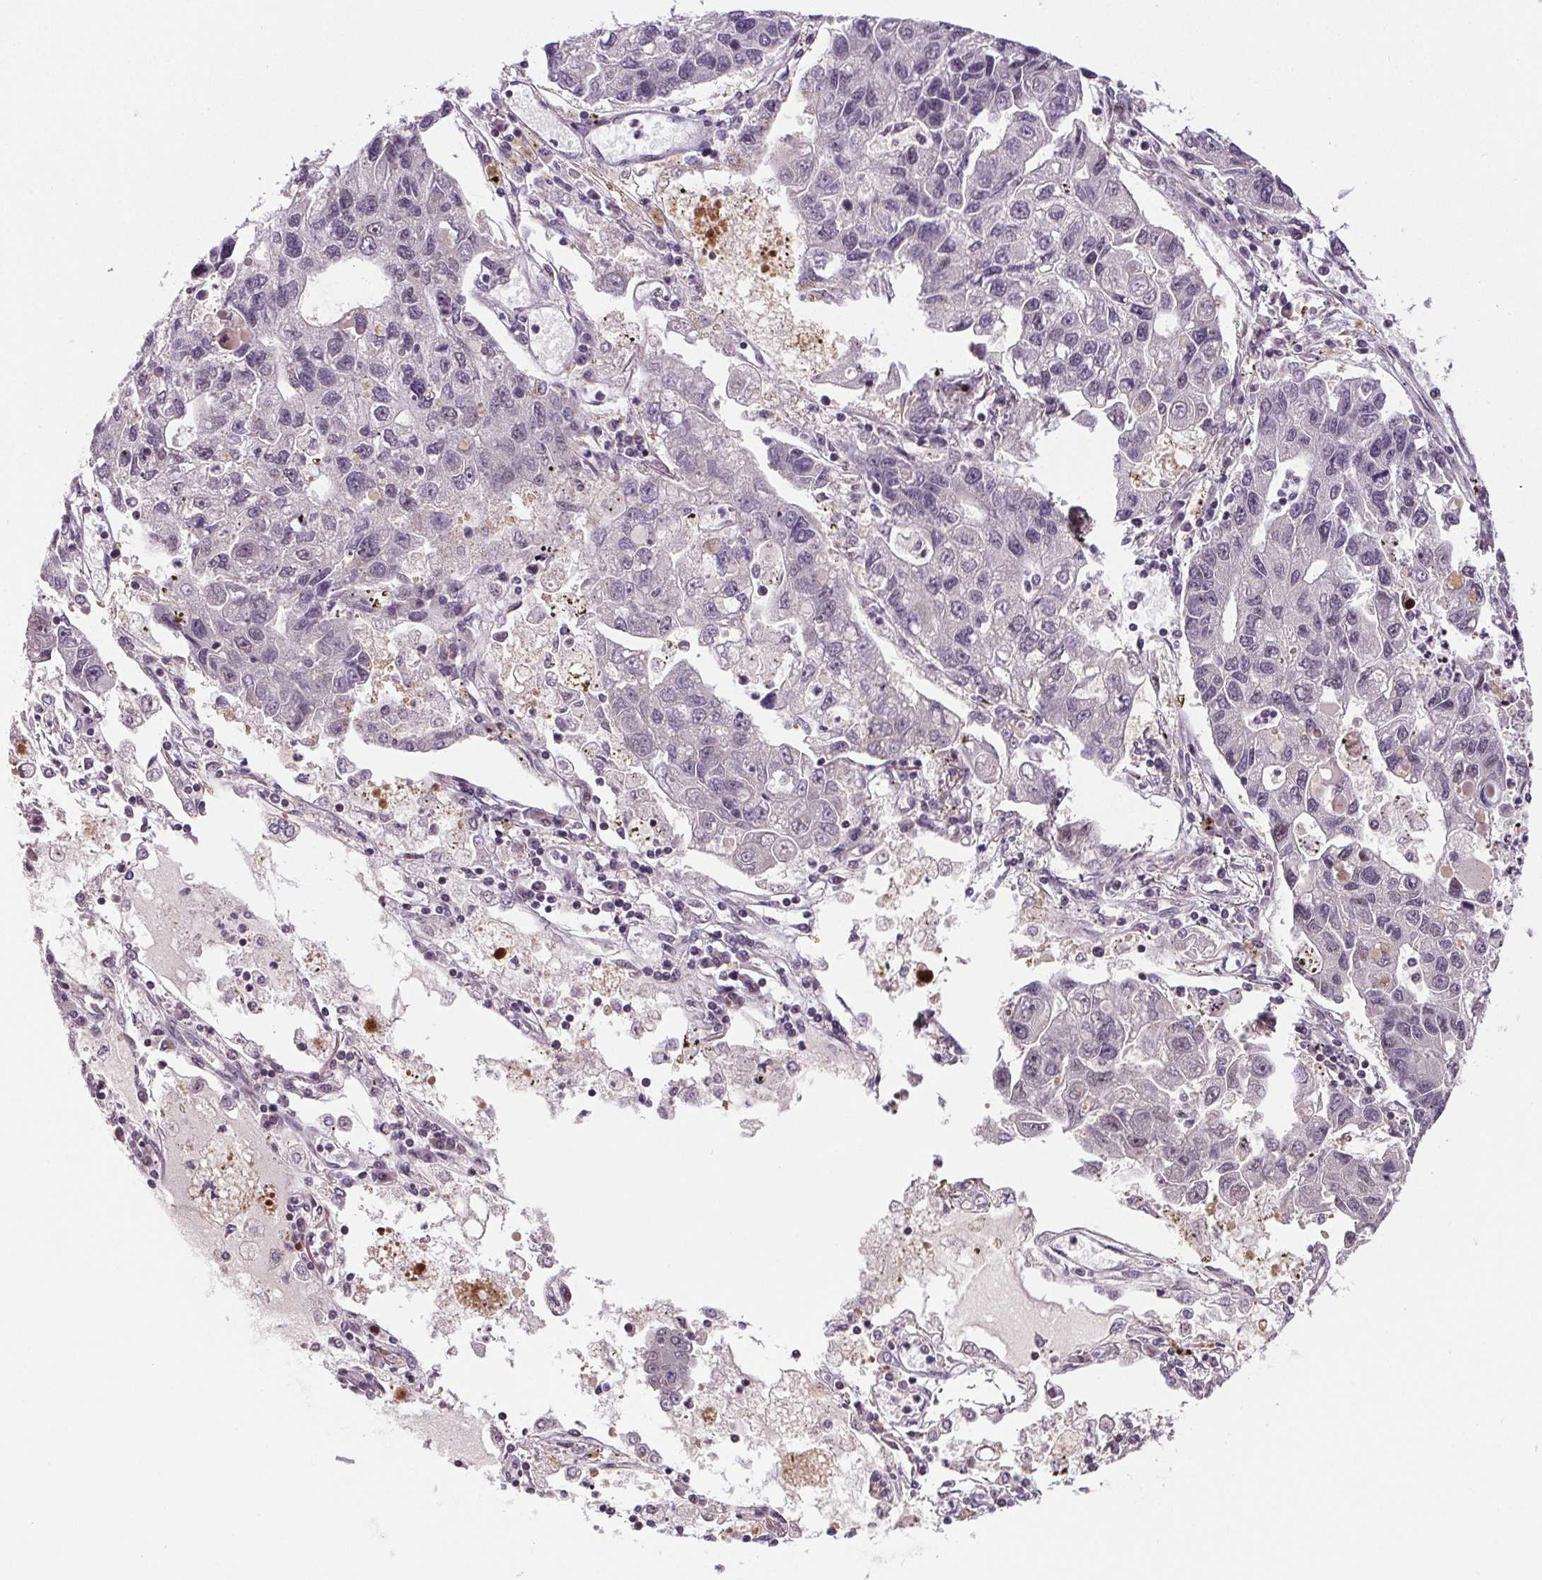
{"staining": {"intensity": "negative", "quantity": "none", "location": "none"}, "tissue": "lung cancer", "cell_type": "Tumor cells", "image_type": "cancer", "snomed": [{"axis": "morphology", "description": "Adenocarcinoma, NOS"}, {"axis": "topography", "description": "Bronchus"}, {"axis": "topography", "description": "Lung"}], "caption": "A high-resolution histopathology image shows immunohistochemistry (IHC) staining of adenocarcinoma (lung), which displays no significant expression in tumor cells.", "gene": "SUCLA2", "patient": {"sex": "female", "age": 51}}